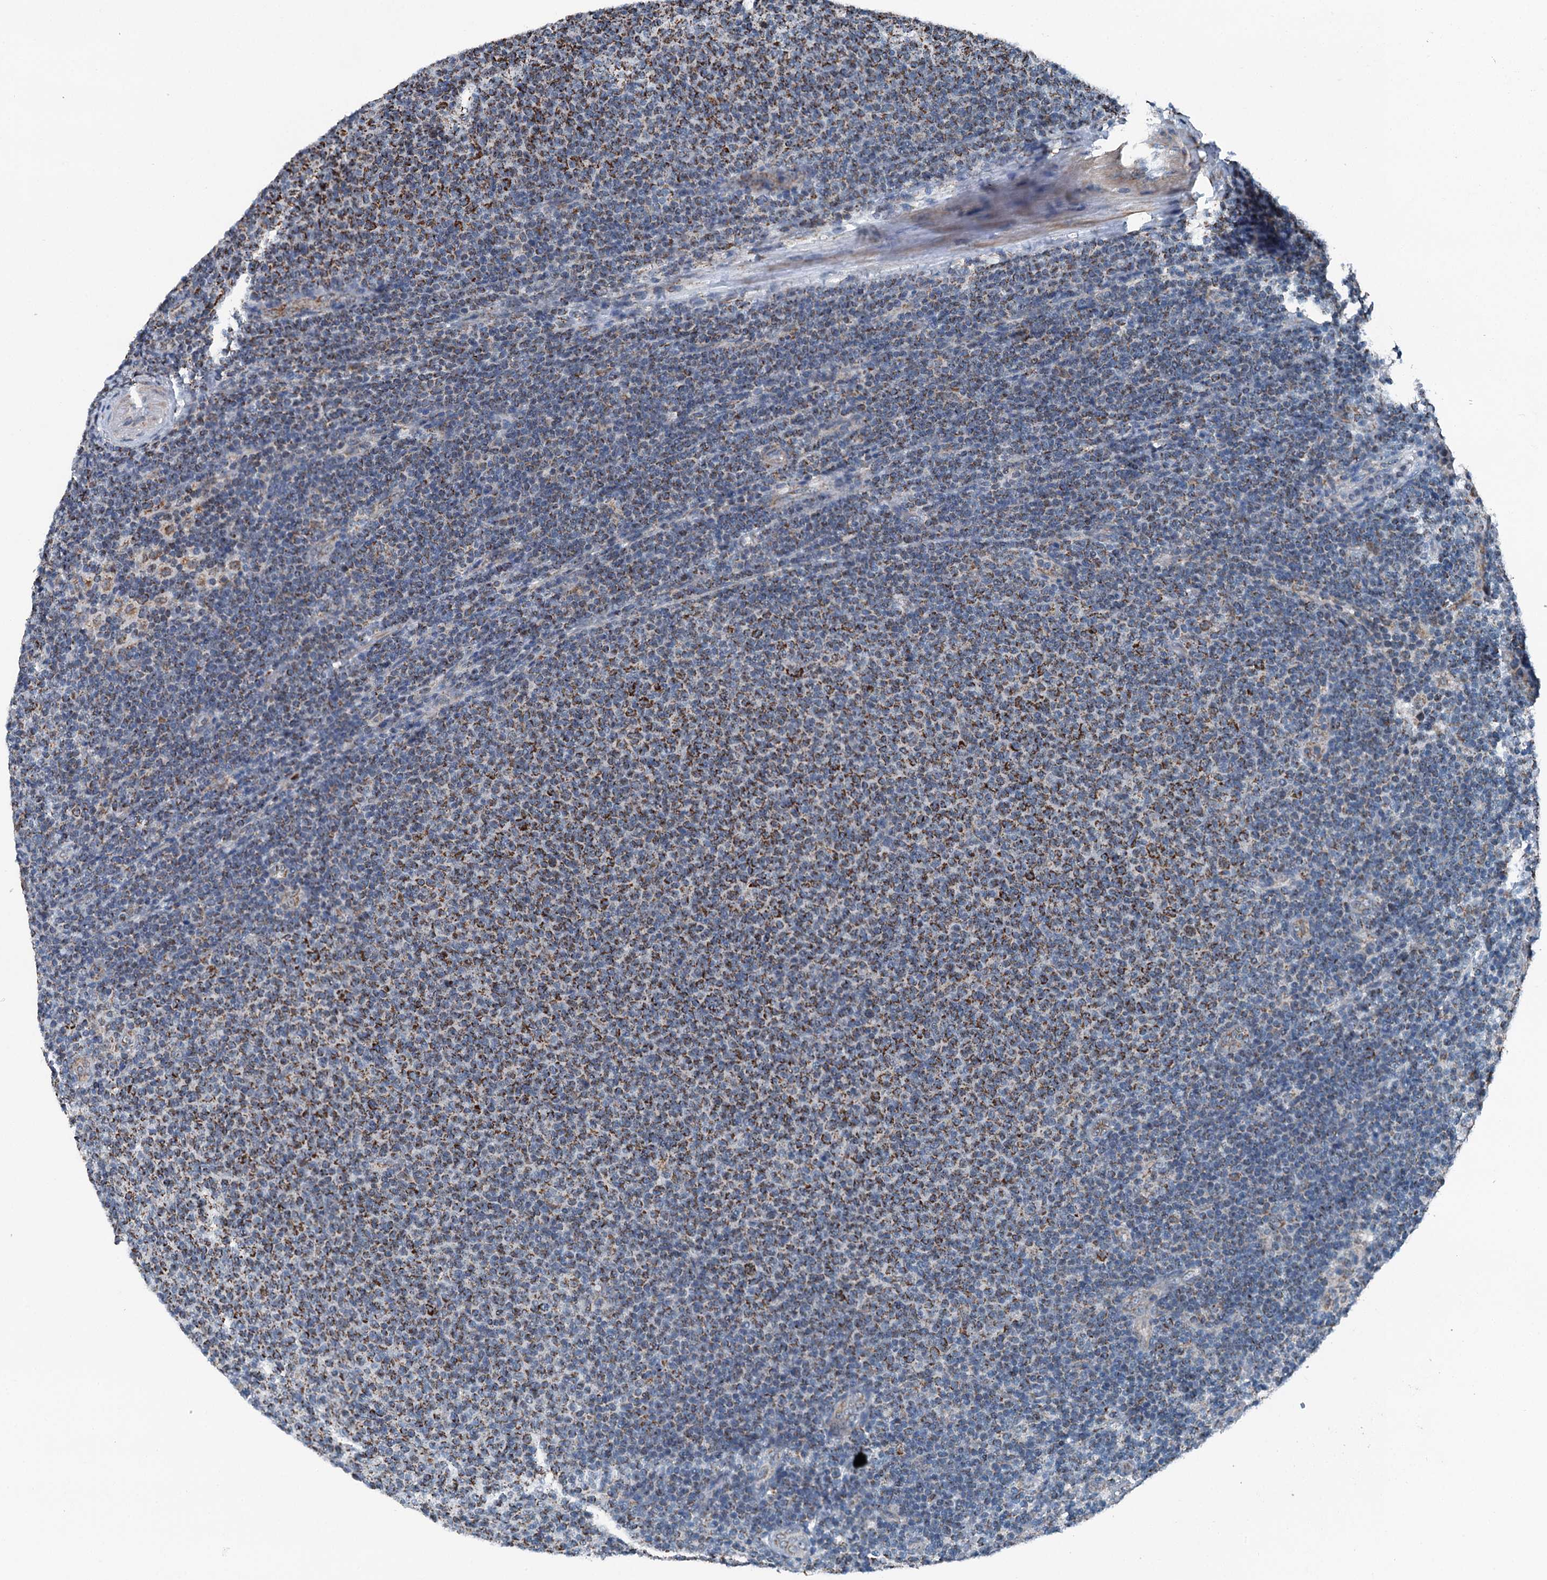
{"staining": {"intensity": "moderate", "quantity": ">75%", "location": "cytoplasmic/membranous"}, "tissue": "lymphoma", "cell_type": "Tumor cells", "image_type": "cancer", "snomed": [{"axis": "morphology", "description": "Malignant lymphoma, non-Hodgkin's type, Low grade"}, {"axis": "topography", "description": "Lymph node"}], "caption": "Brown immunohistochemical staining in human low-grade malignant lymphoma, non-Hodgkin's type shows moderate cytoplasmic/membranous positivity in approximately >75% of tumor cells.", "gene": "TRPT1", "patient": {"sex": "male", "age": 66}}